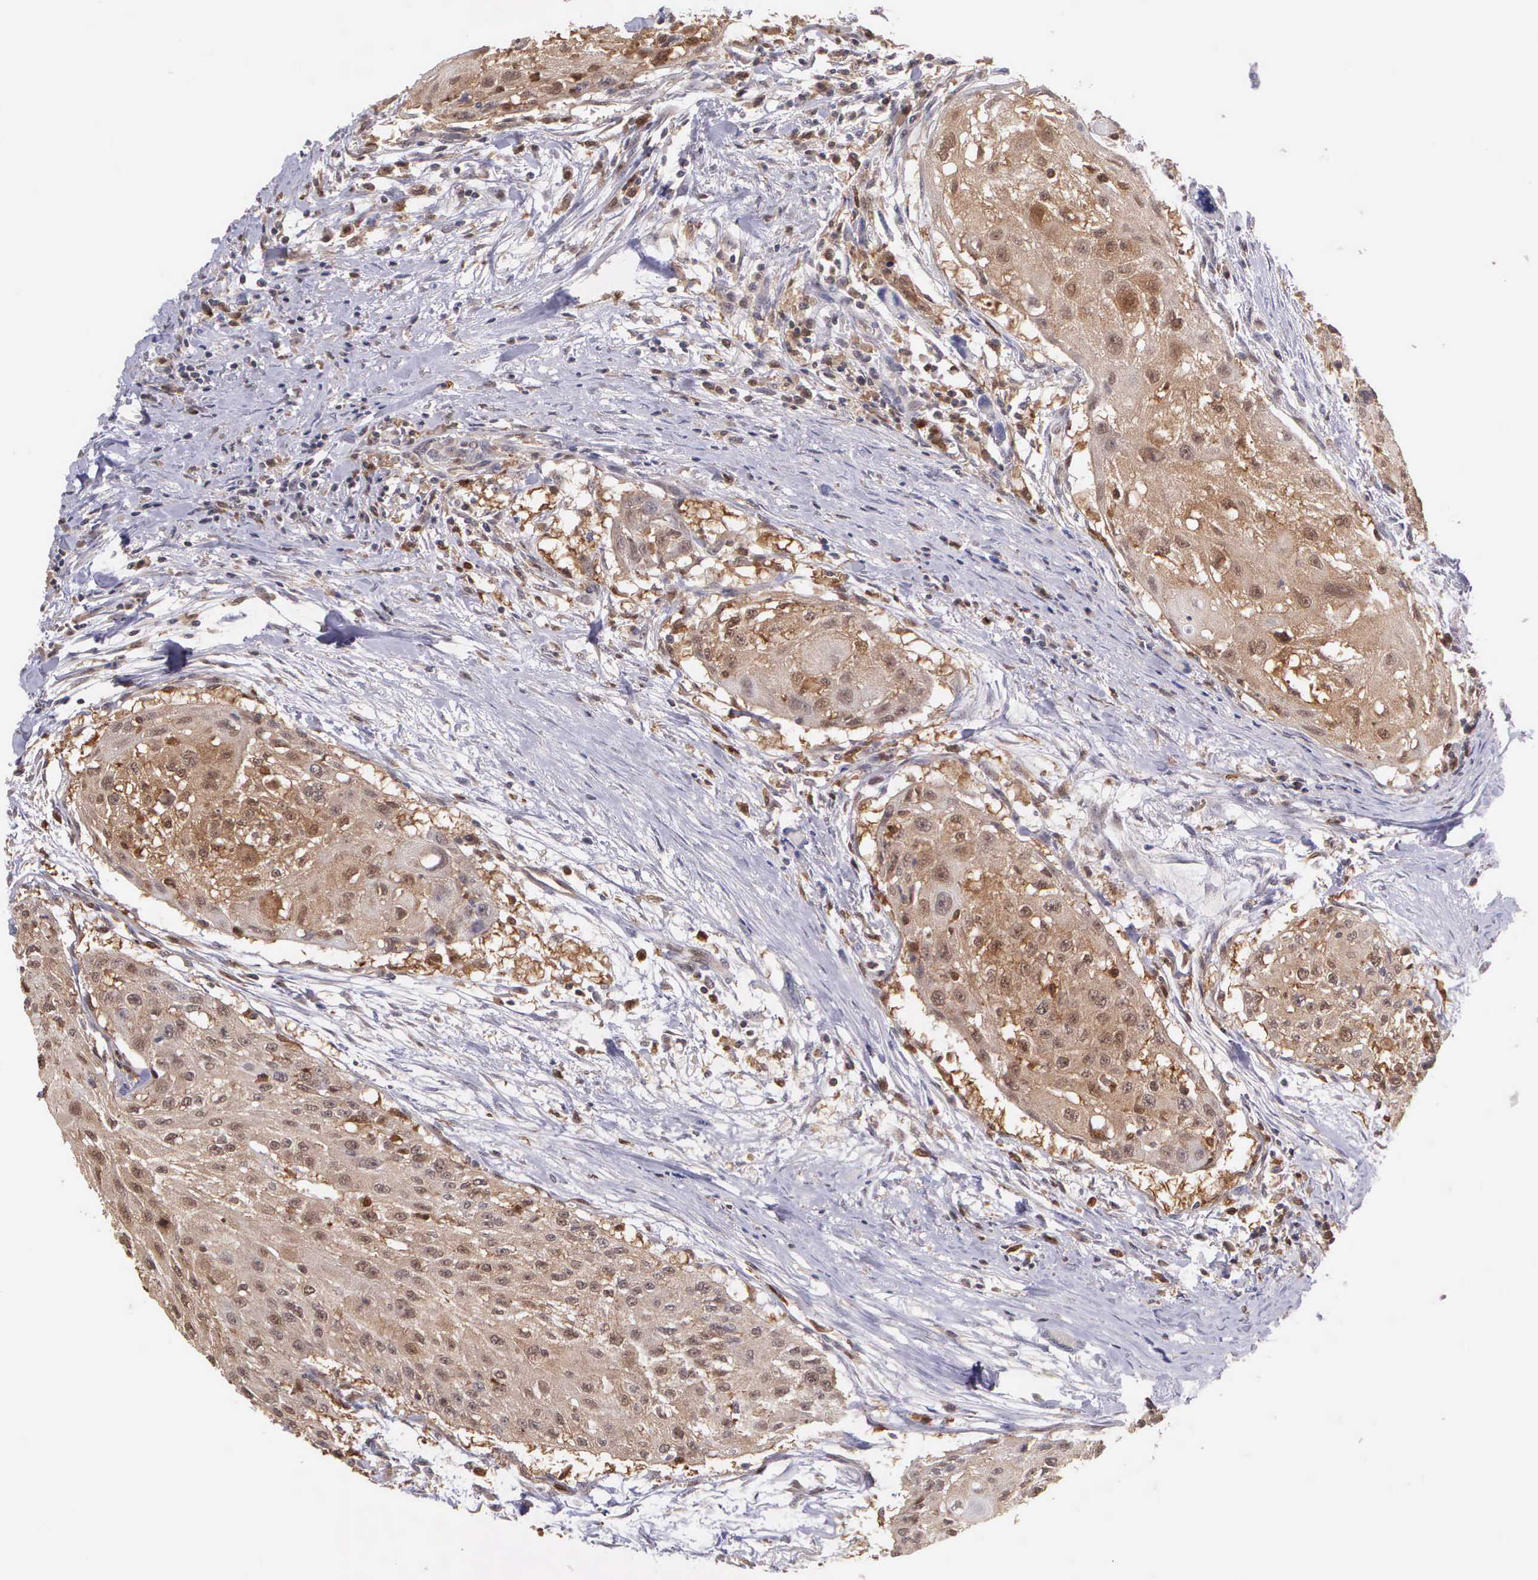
{"staining": {"intensity": "strong", "quantity": ">75%", "location": "cytoplasmic/membranous,nuclear"}, "tissue": "head and neck cancer", "cell_type": "Tumor cells", "image_type": "cancer", "snomed": [{"axis": "morphology", "description": "Squamous cell carcinoma, NOS"}, {"axis": "topography", "description": "Head-Neck"}], "caption": "Strong cytoplasmic/membranous and nuclear staining is identified in about >75% of tumor cells in head and neck cancer (squamous cell carcinoma).", "gene": "BID", "patient": {"sex": "male", "age": 64}}